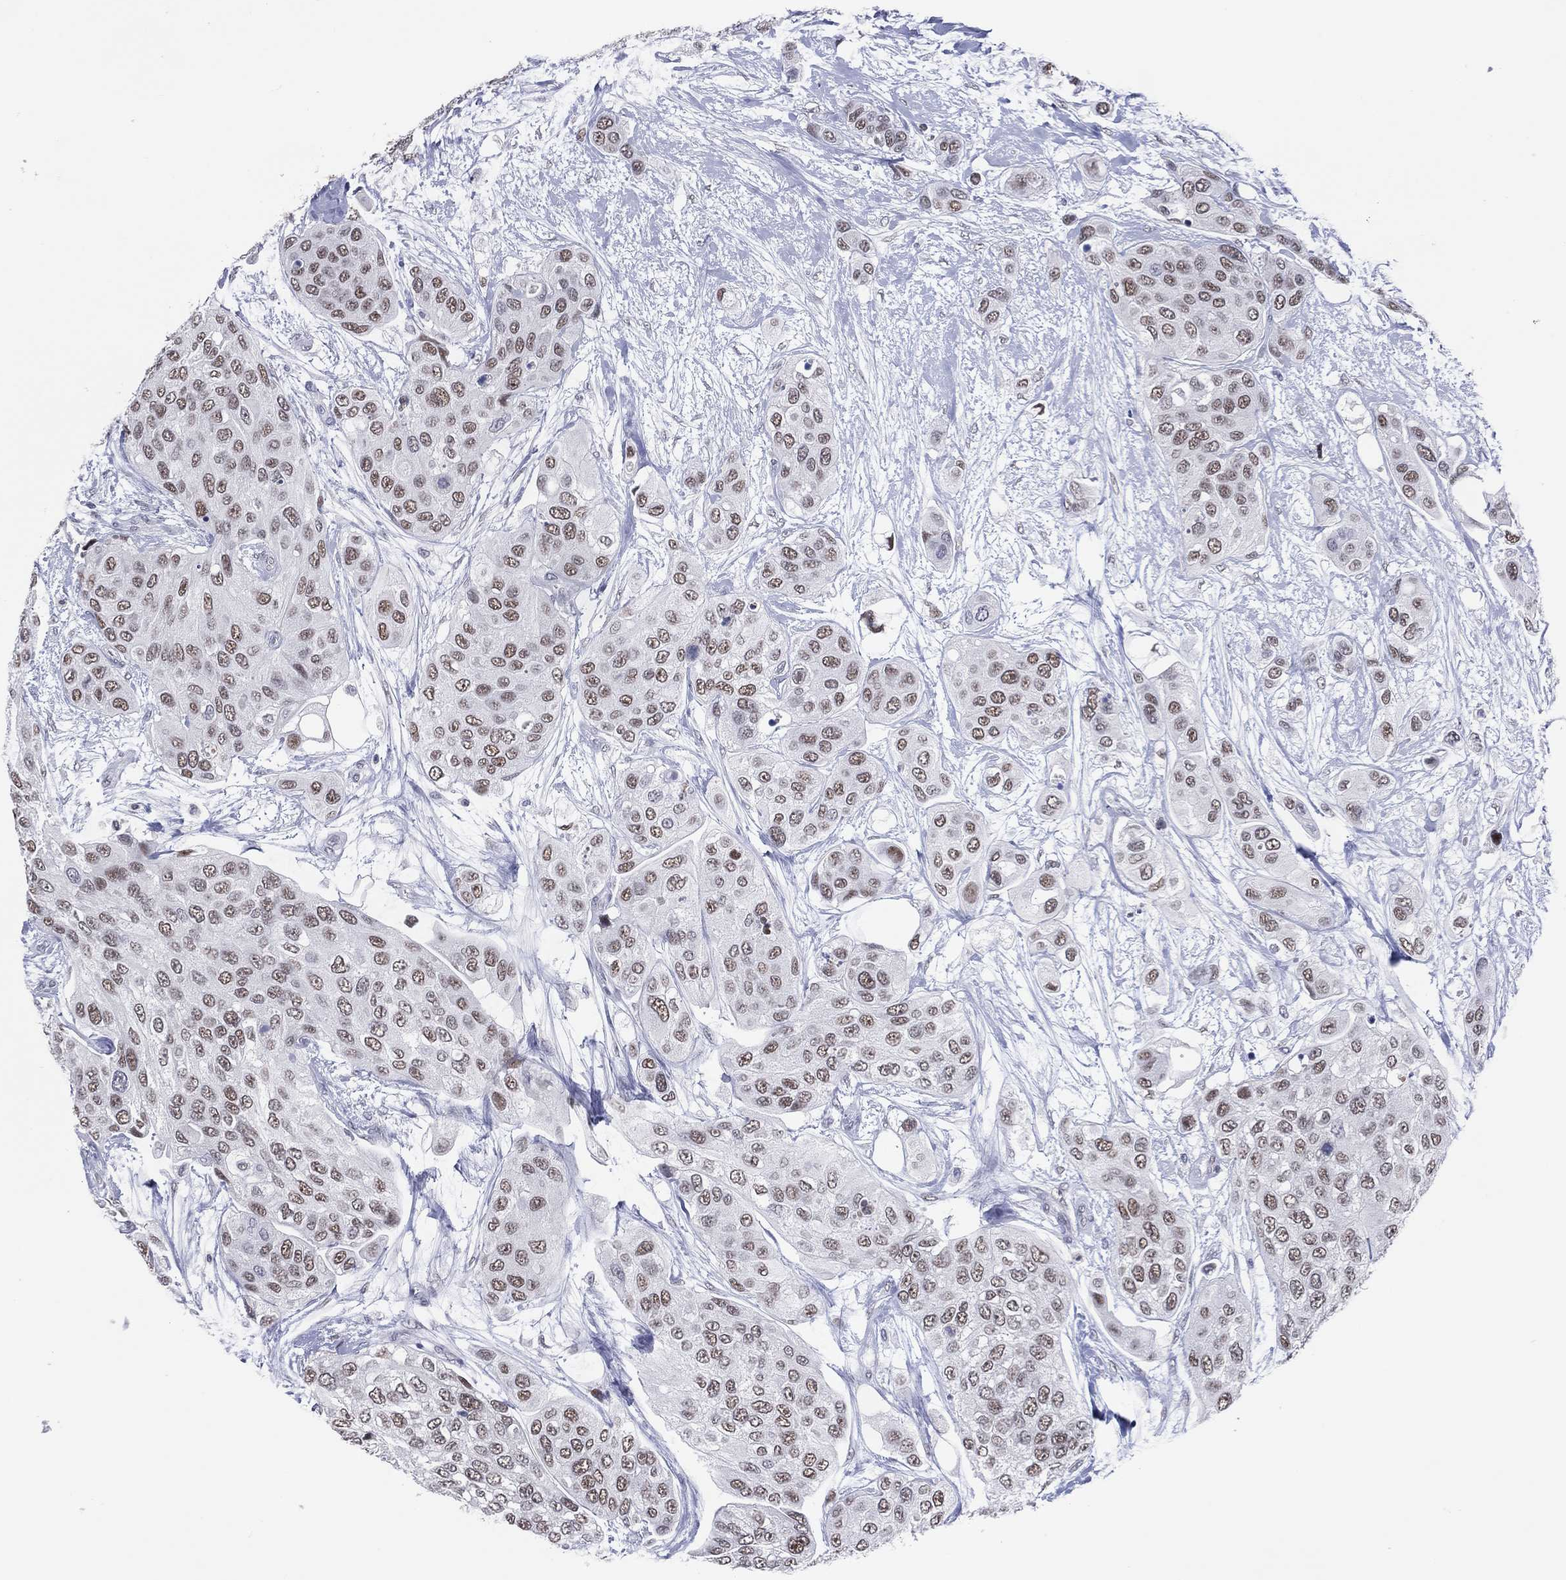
{"staining": {"intensity": "weak", "quantity": "<25%", "location": "cytoplasmic/membranous"}, "tissue": "urothelial cancer", "cell_type": "Tumor cells", "image_type": "cancer", "snomed": [{"axis": "morphology", "description": "Urothelial carcinoma, High grade"}, {"axis": "topography", "description": "Urinary bladder"}], "caption": "High power microscopy image of an immunohistochemistry (IHC) image of urothelial cancer, revealing no significant staining in tumor cells.", "gene": "CFAP58", "patient": {"sex": "male", "age": 77}}